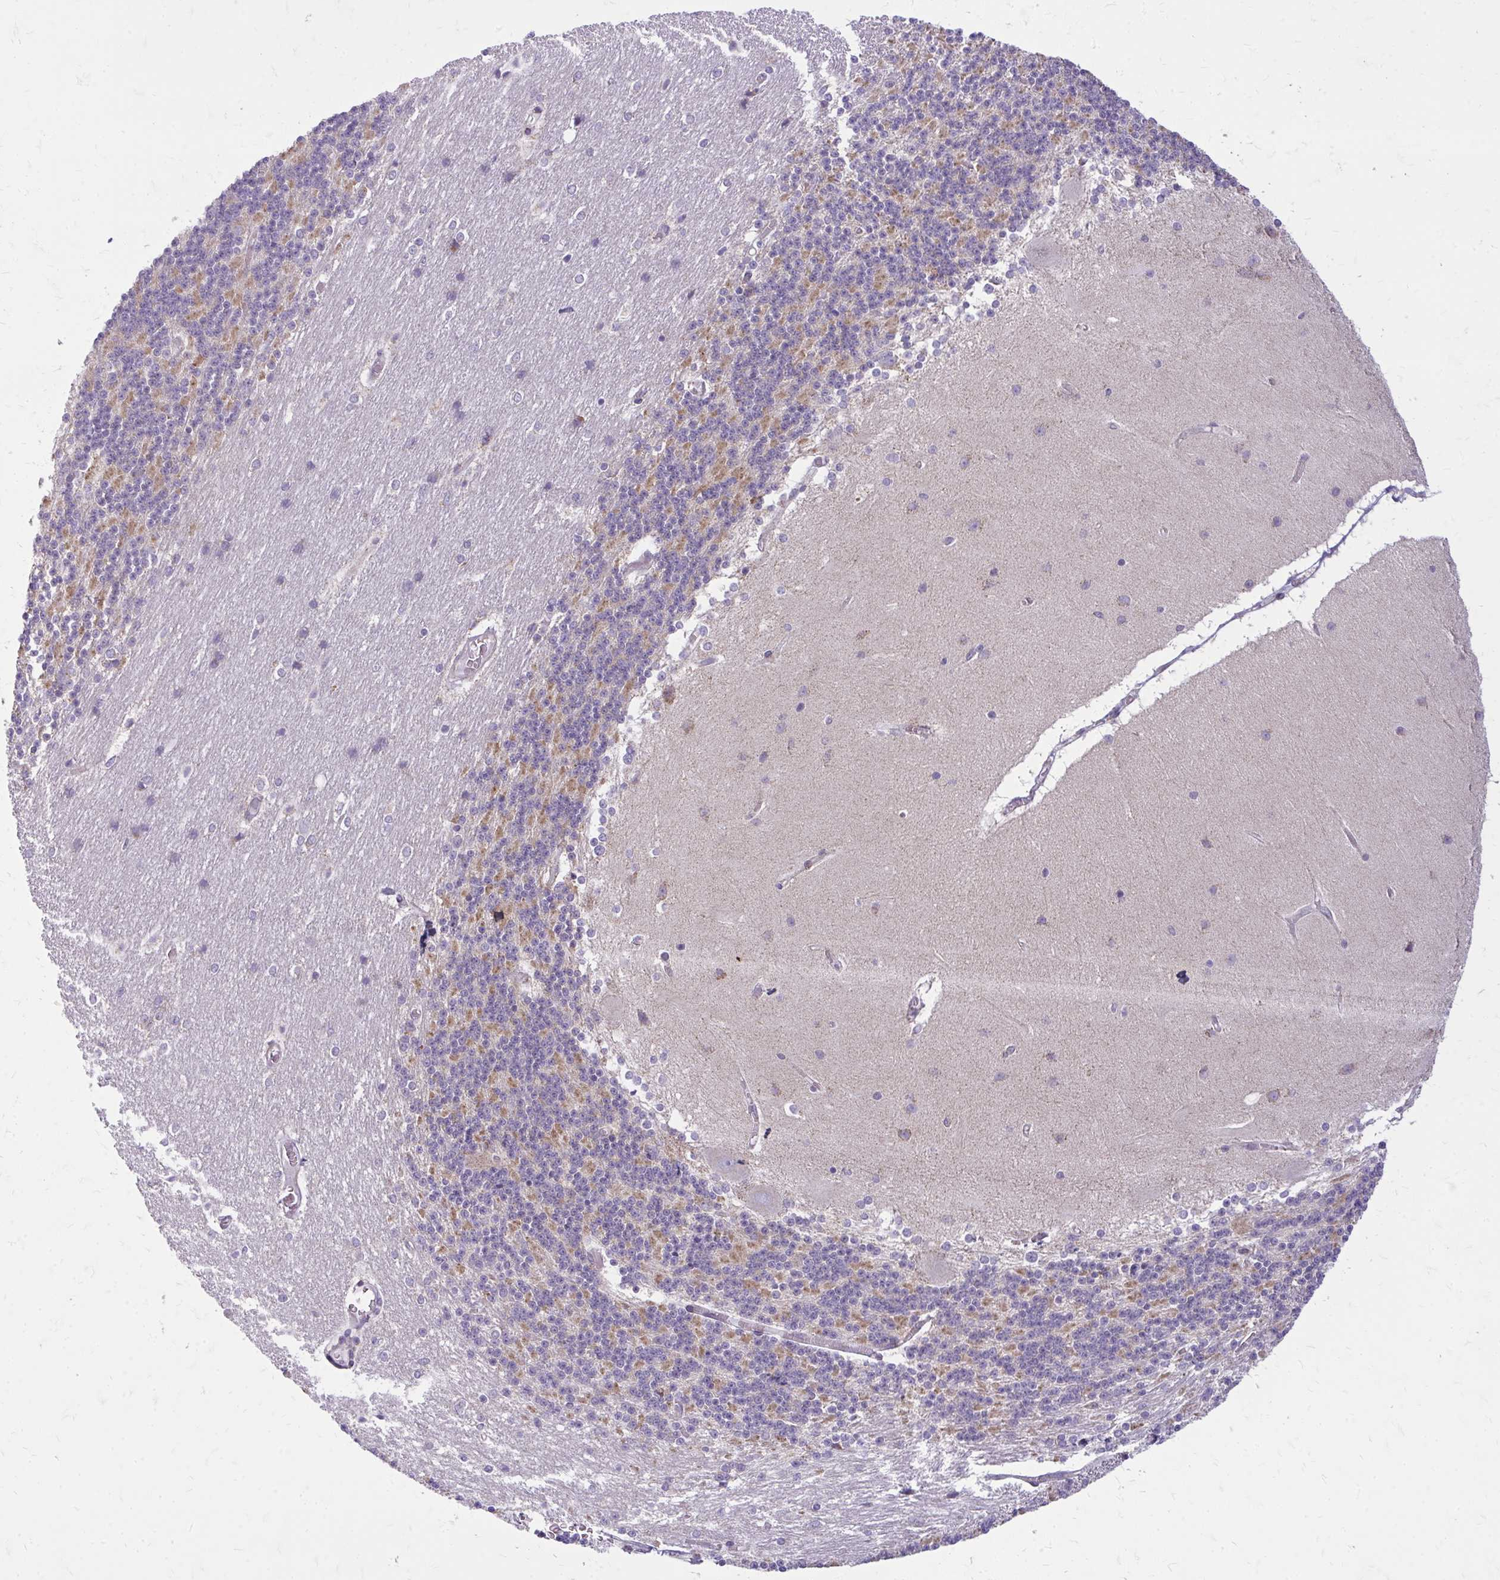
{"staining": {"intensity": "moderate", "quantity": "<25%", "location": "cytoplasmic/membranous"}, "tissue": "cerebellum", "cell_type": "Cells in granular layer", "image_type": "normal", "snomed": [{"axis": "morphology", "description": "Normal tissue, NOS"}, {"axis": "topography", "description": "Cerebellum"}], "caption": "High-power microscopy captured an immunohistochemistry photomicrograph of unremarkable cerebellum, revealing moderate cytoplasmic/membranous positivity in approximately <25% of cells in granular layer.", "gene": "IFIT1", "patient": {"sex": "female", "age": 54}}